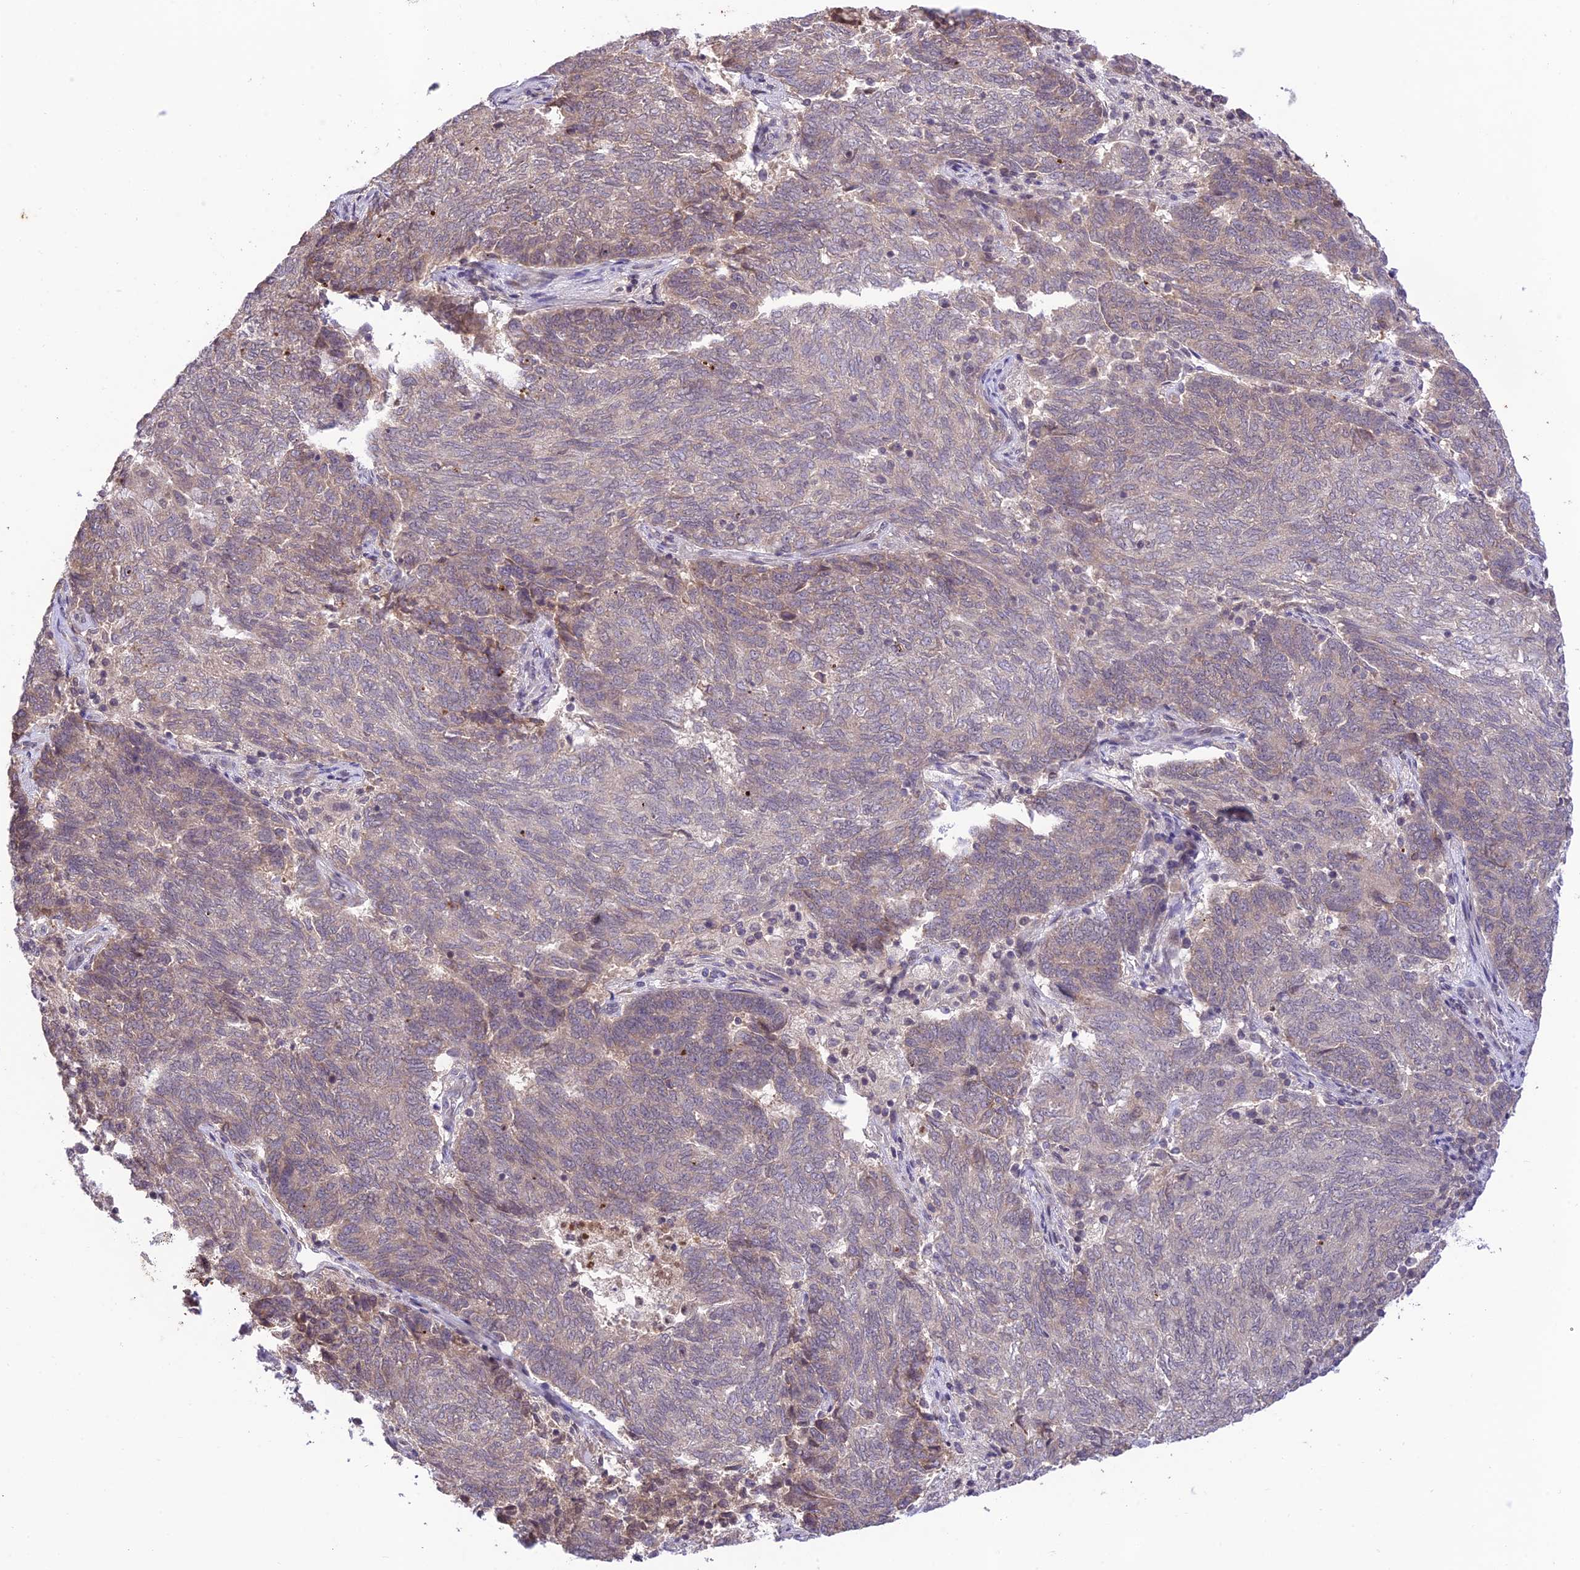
{"staining": {"intensity": "weak", "quantity": "25%-75%", "location": "cytoplasmic/membranous"}, "tissue": "endometrial cancer", "cell_type": "Tumor cells", "image_type": "cancer", "snomed": [{"axis": "morphology", "description": "Adenocarcinoma, NOS"}, {"axis": "topography", "description": "Endometrium"}], "caption": "The image displays staining of adenocarcinoma (endometrial), revealing weak cytoplasmic/membranous protein positivity (brown color) within tumor cells. (IHC, brightfield microscopy, high magnification).", "gene": "TEKT1", "patient": {"sex": "female", "age": 80}}